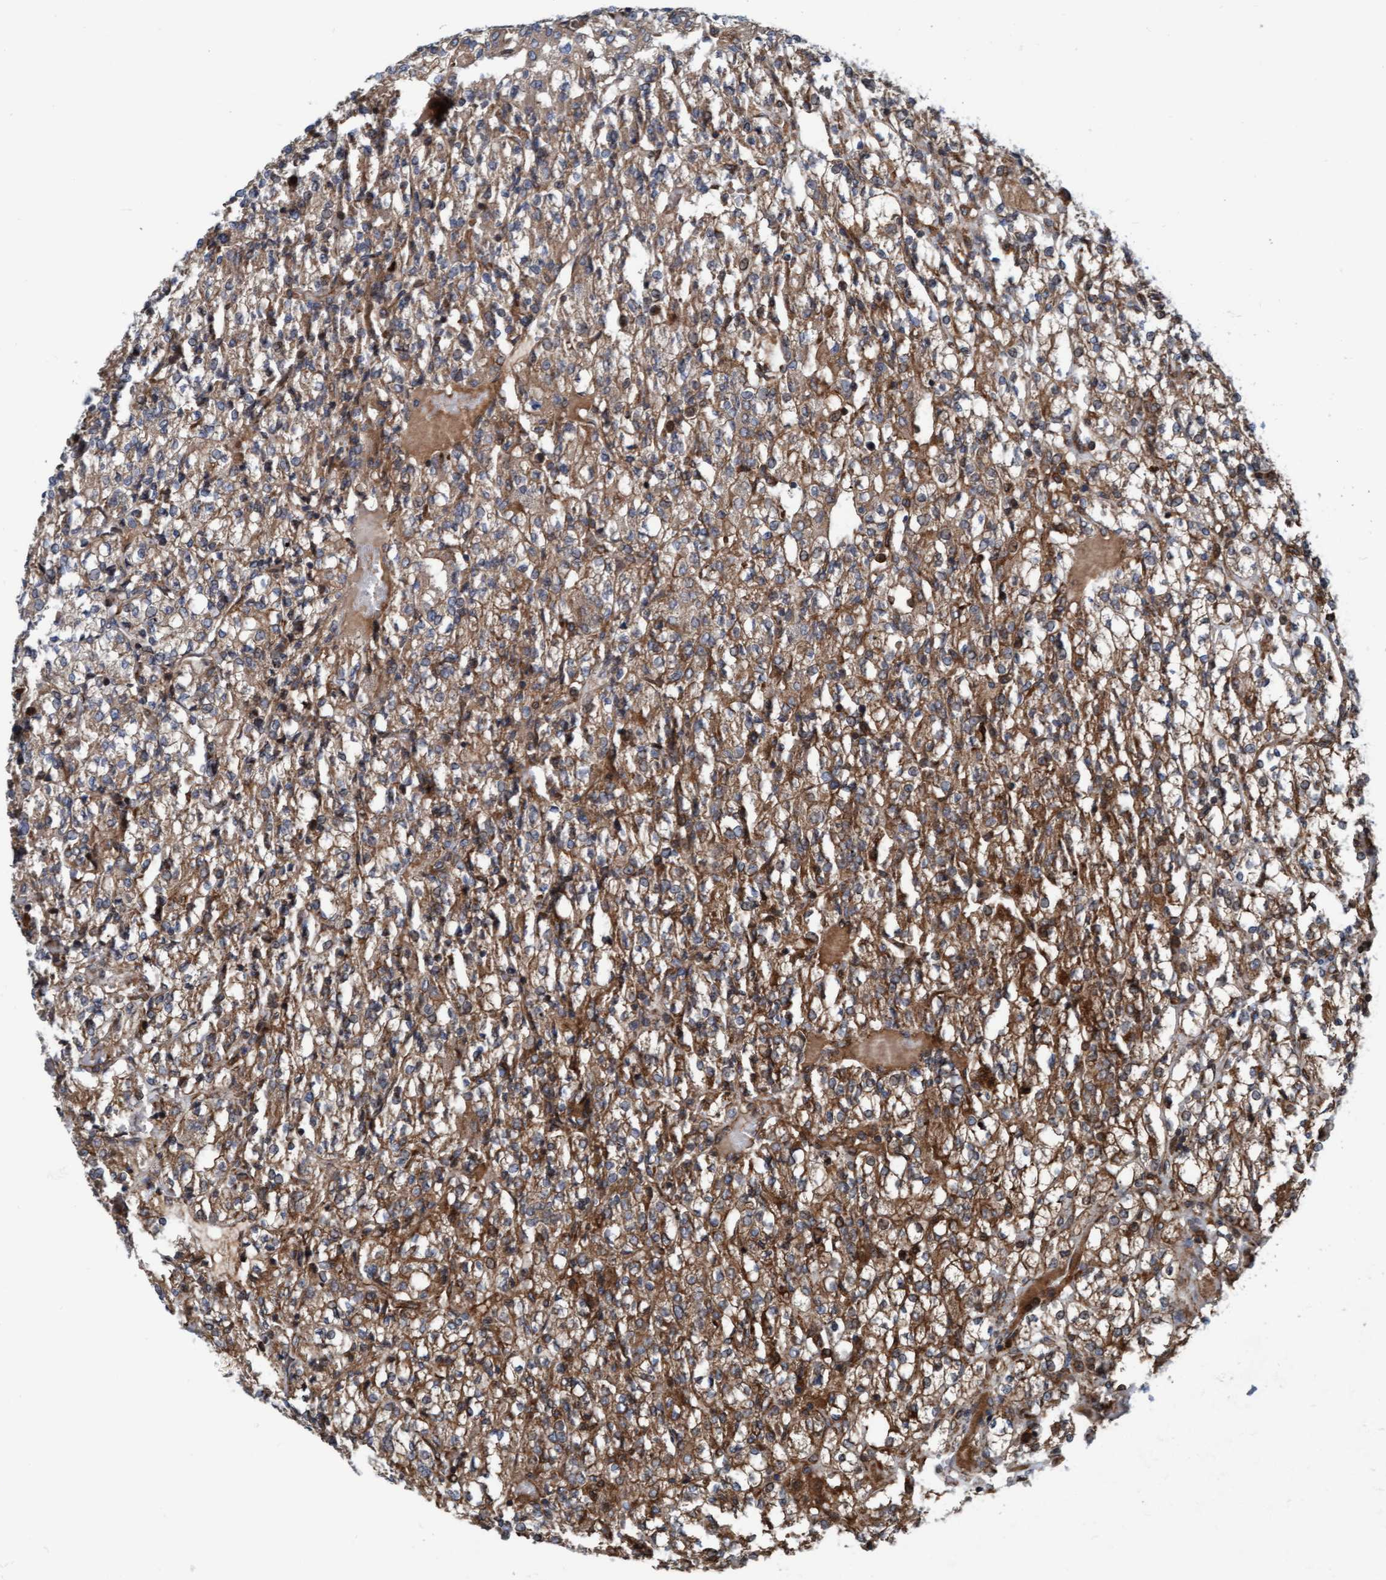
{"staining": {"intensity": "moderate", "quantity": "25%-75%", "location": "cytoplasmic/membranous"}, "tissue": "renal cancer", "cell_type": "Tumor cells", "image_type": "cancer", "snomed": [{"axis": "morphology", "description": "Adenocarcinoma, NOS"}, {"axis": "topography", "description": "Kidney"}], "caption": "Tumor cells exhibit moderate cytoplasmic/membranous positivity in approximately 25%-75% of cells in renal cancer (adenocarcinoma).", "gene": "RAP1GAP2", "patient": {"sex": "male", "age": 77}}